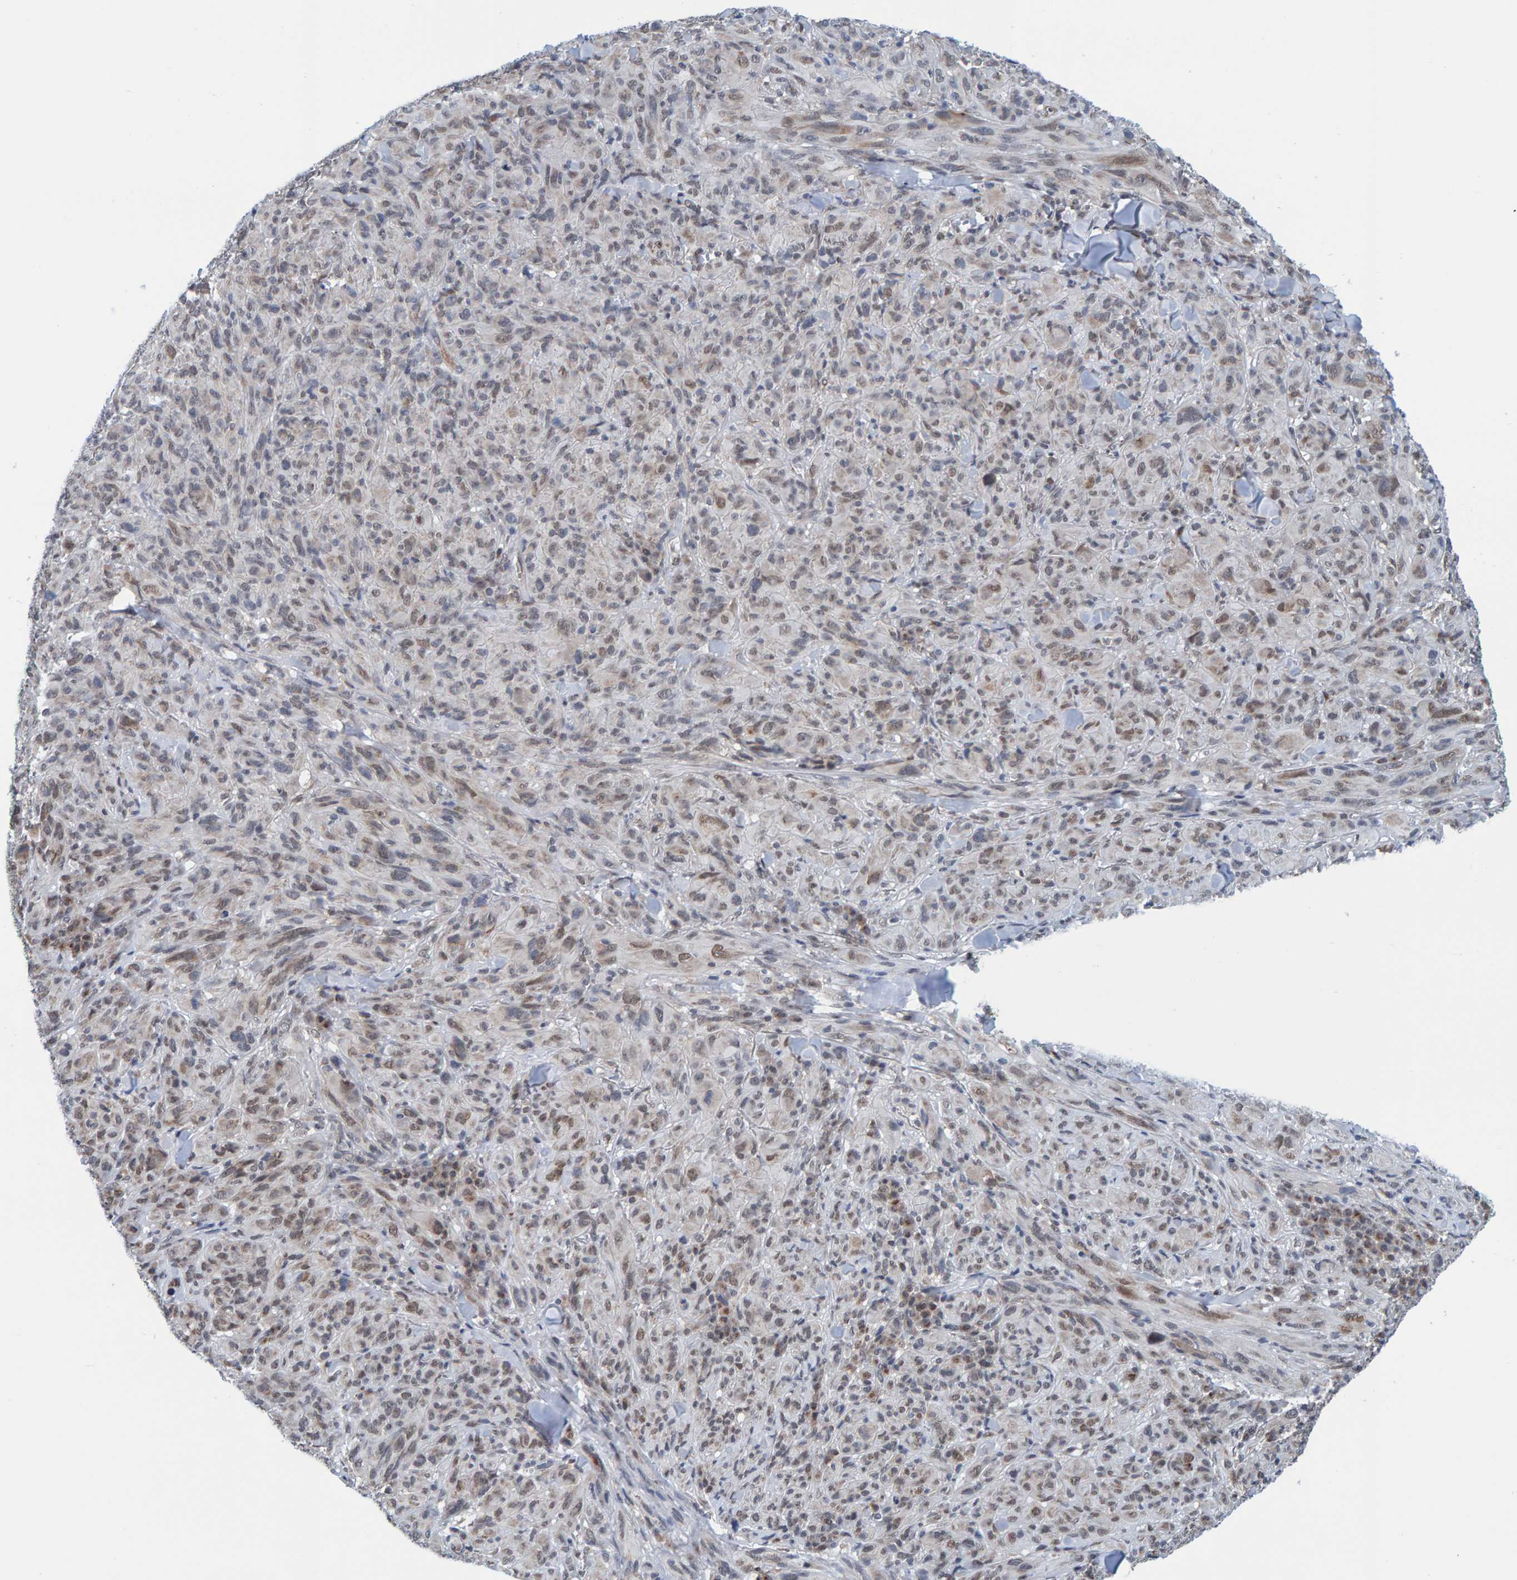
{"staining": {"intensity": "weak", "quantity": "<25%", "location": "cytoplasmic/membranous,nuclear"}, "tissue": "melanoma", "cell_type": "Tumor cells", "image_type": "cancer", "snomed": [{"axis": "morphology", "description": "Malignant melanoma, NOS"}, {"axis": "topography", "description": "Skin of head"}], "caption": "The histopathology image shows no significant staining in tumor cells of melanoma. (Brightfield microscopy of DAB (3,3'-diaminobenzidine) IHC at high magnification).", "gene": "SCRN2", "patient": {"sex": "male", "age": 96}}